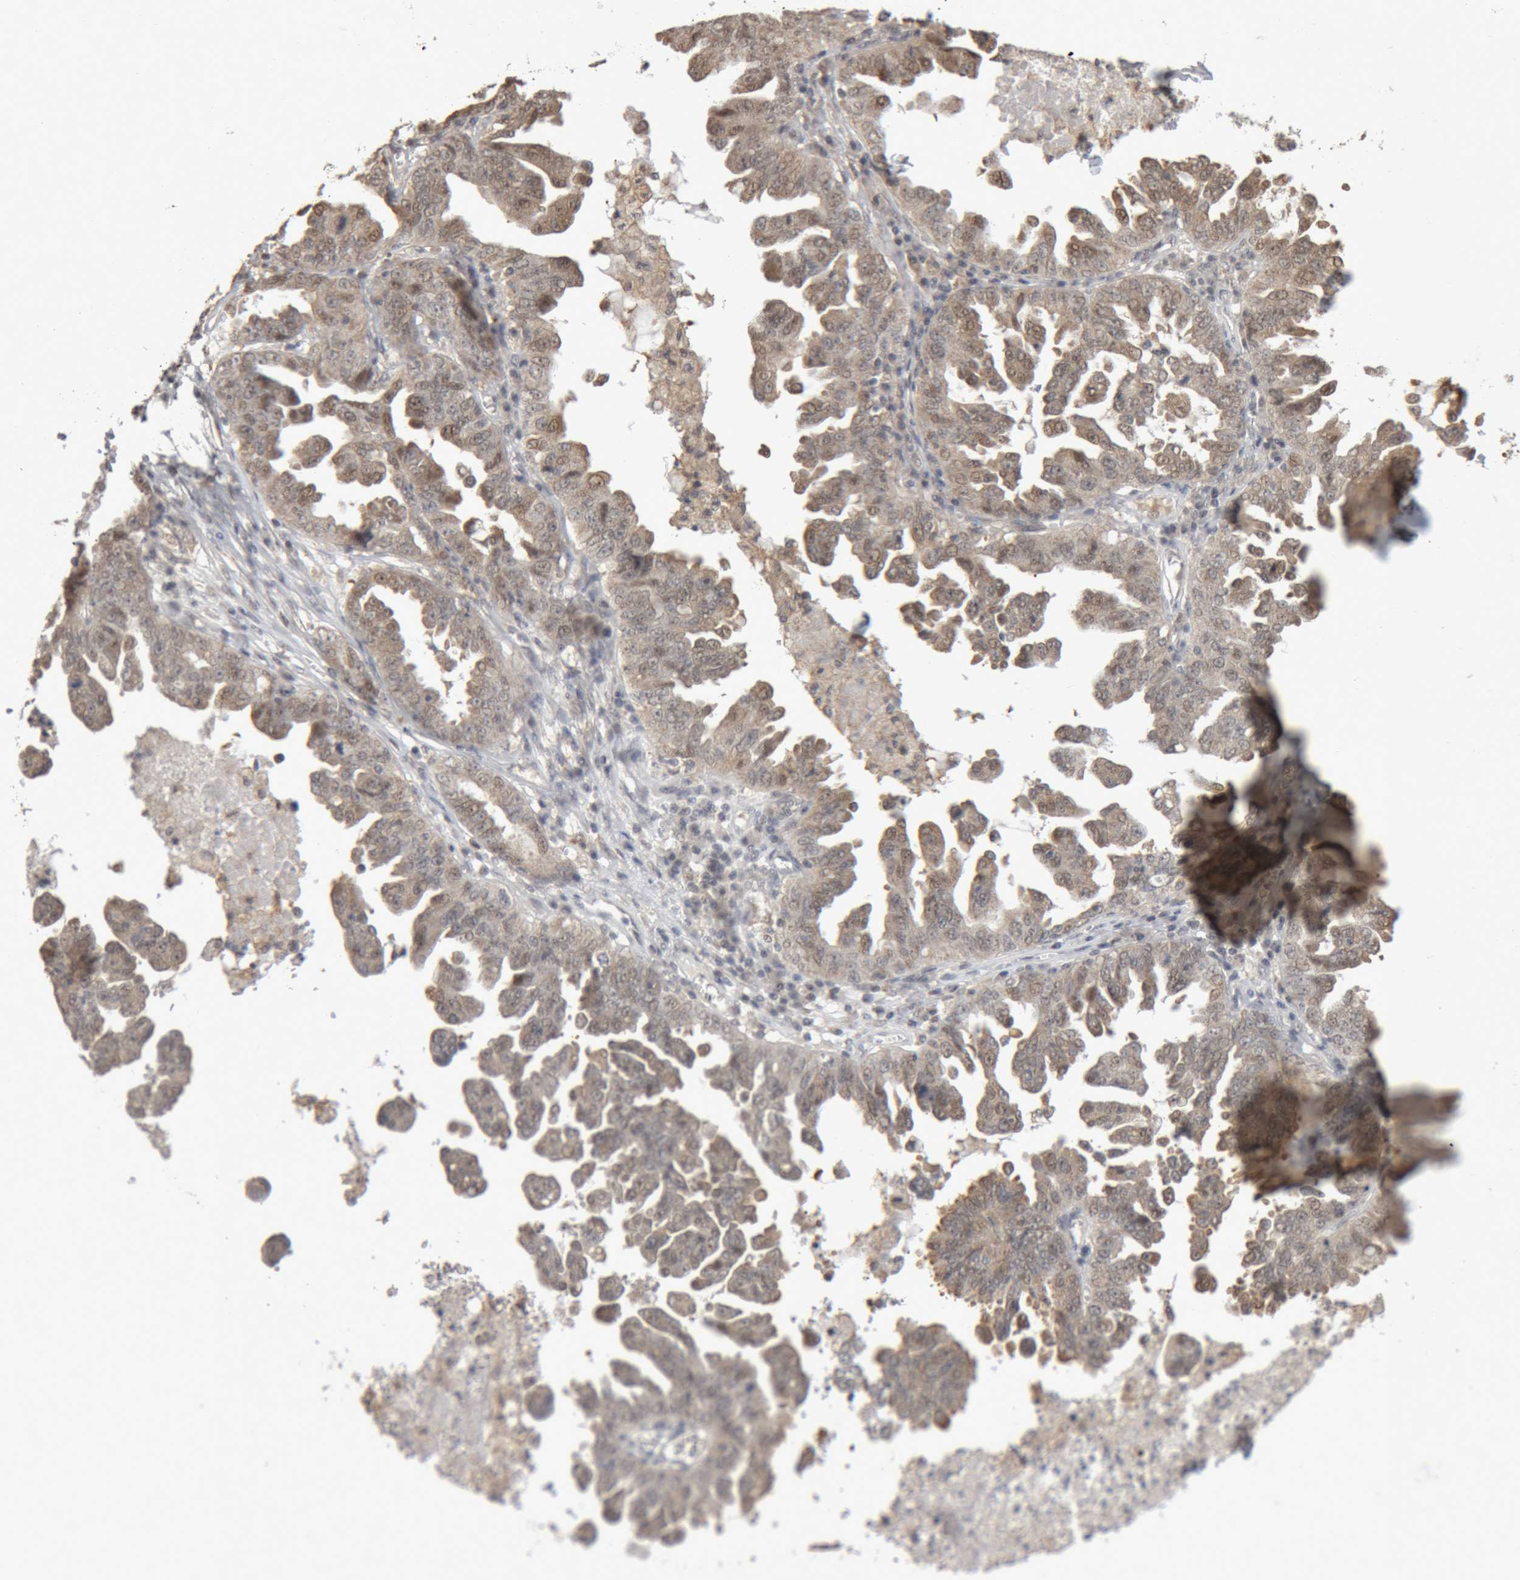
{"staining": {"intensity": "weak", "quantity": "25%-75%", "location": "cytoplasmic/membranous,nuclear"}, "tissue": "ovarian cancer", "cell_type": "Tumor cells", "image_type": "cancer", "snomed": [{"axis": "morphology", "description": "Carcinoma, endometroid"}, {"axis": "topography", "description": "Ovary"}], "caption": "This micrograph demonstrates IHC staining of human endometroid carcinoma (ovarian), with low weak cytoplasmic/membranous and nuclear staining in approximately 25%-75% of tumor cells.", "gene": "MEP1A", "patient": {"sex": "female", "age": 62}}